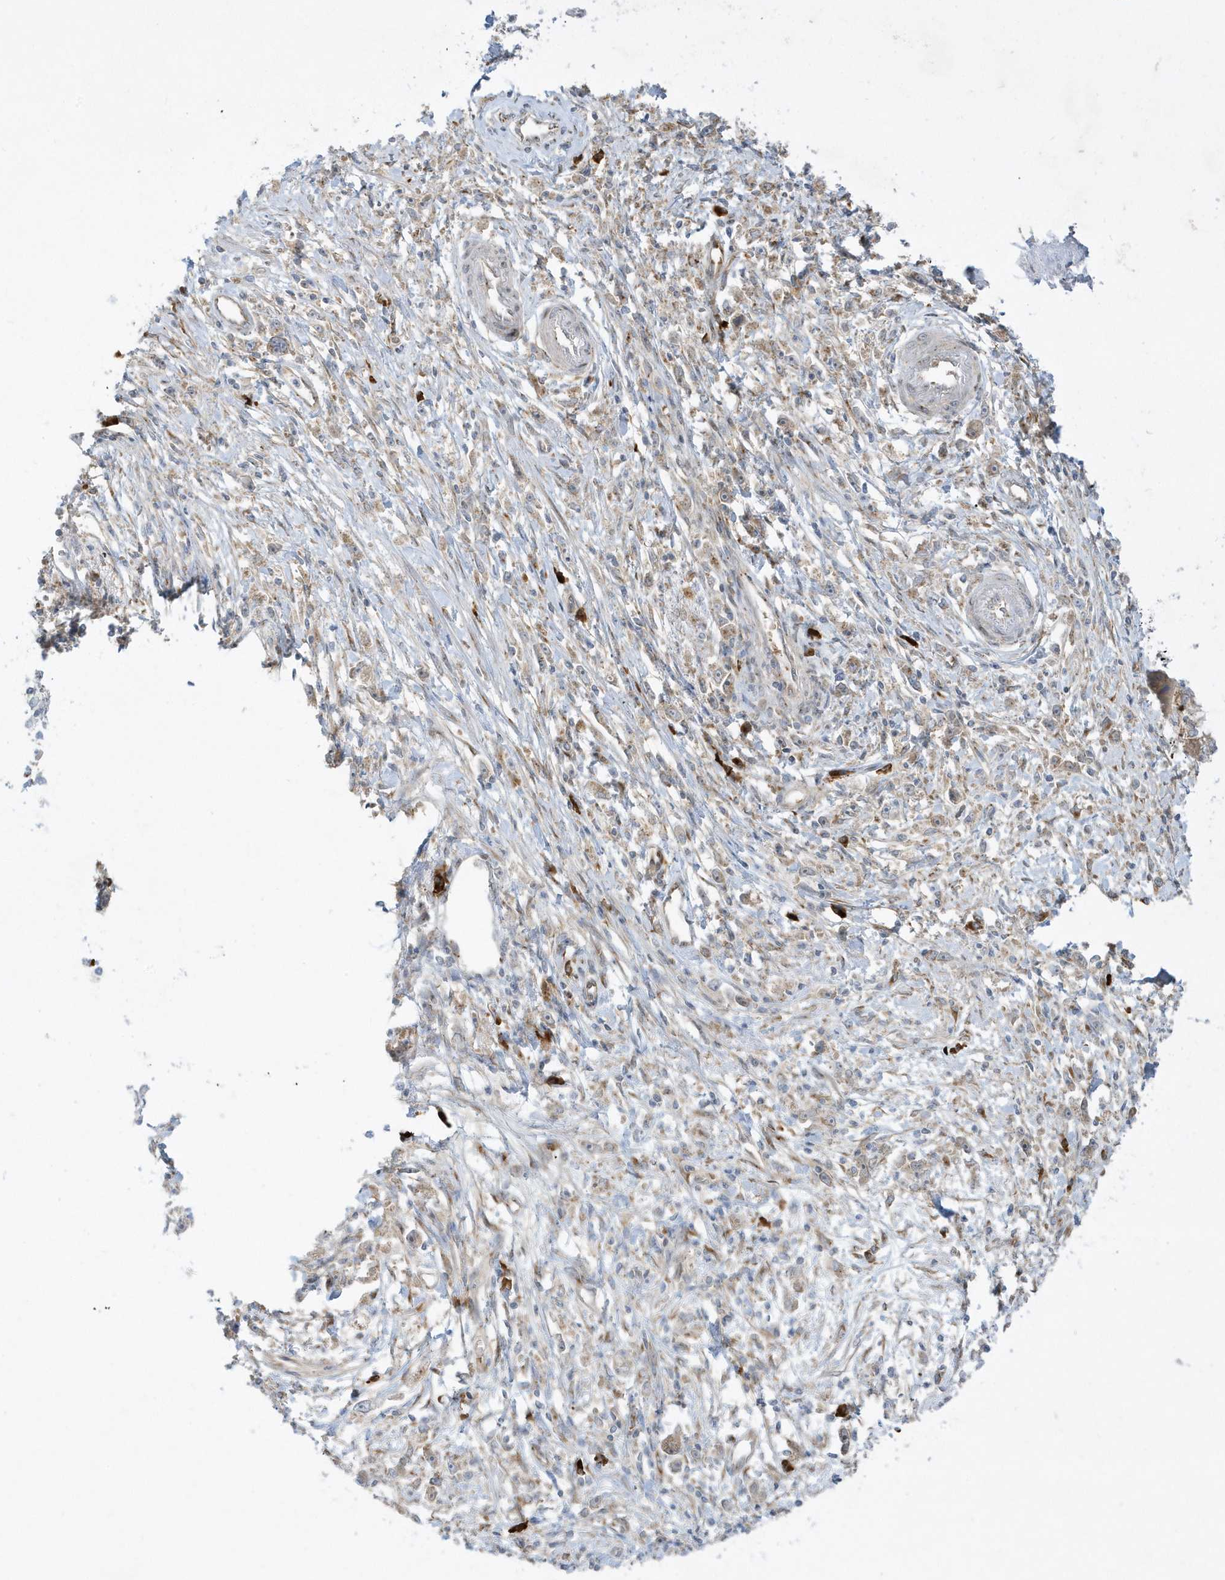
{"staining": {"intensity": "moderate", "quantity": "25%-75%", "location": "cytoplasmic/membranous"}, "tissue": "stomach cancer", "cell_type": "Tumor cells", "image_type": "cancer", "snomed": [{"axis": "morphology", "description": "Adenocarcinoma, NOS"}, {"axis": "topography", "description": "Stomach"}], "caption": "Immunohistochemistry image of neoplastic tissue: stomach cancer (adenocarcinoma) stained using IHC displays medium levels of moderate protein expression localized specifically in the cytoplasmic/membranous of tumor cells, appearing as a cytoplasmic/membranous brown color.", "gene": "RPP40", "patient": {"sex": "female", "age": 59}}